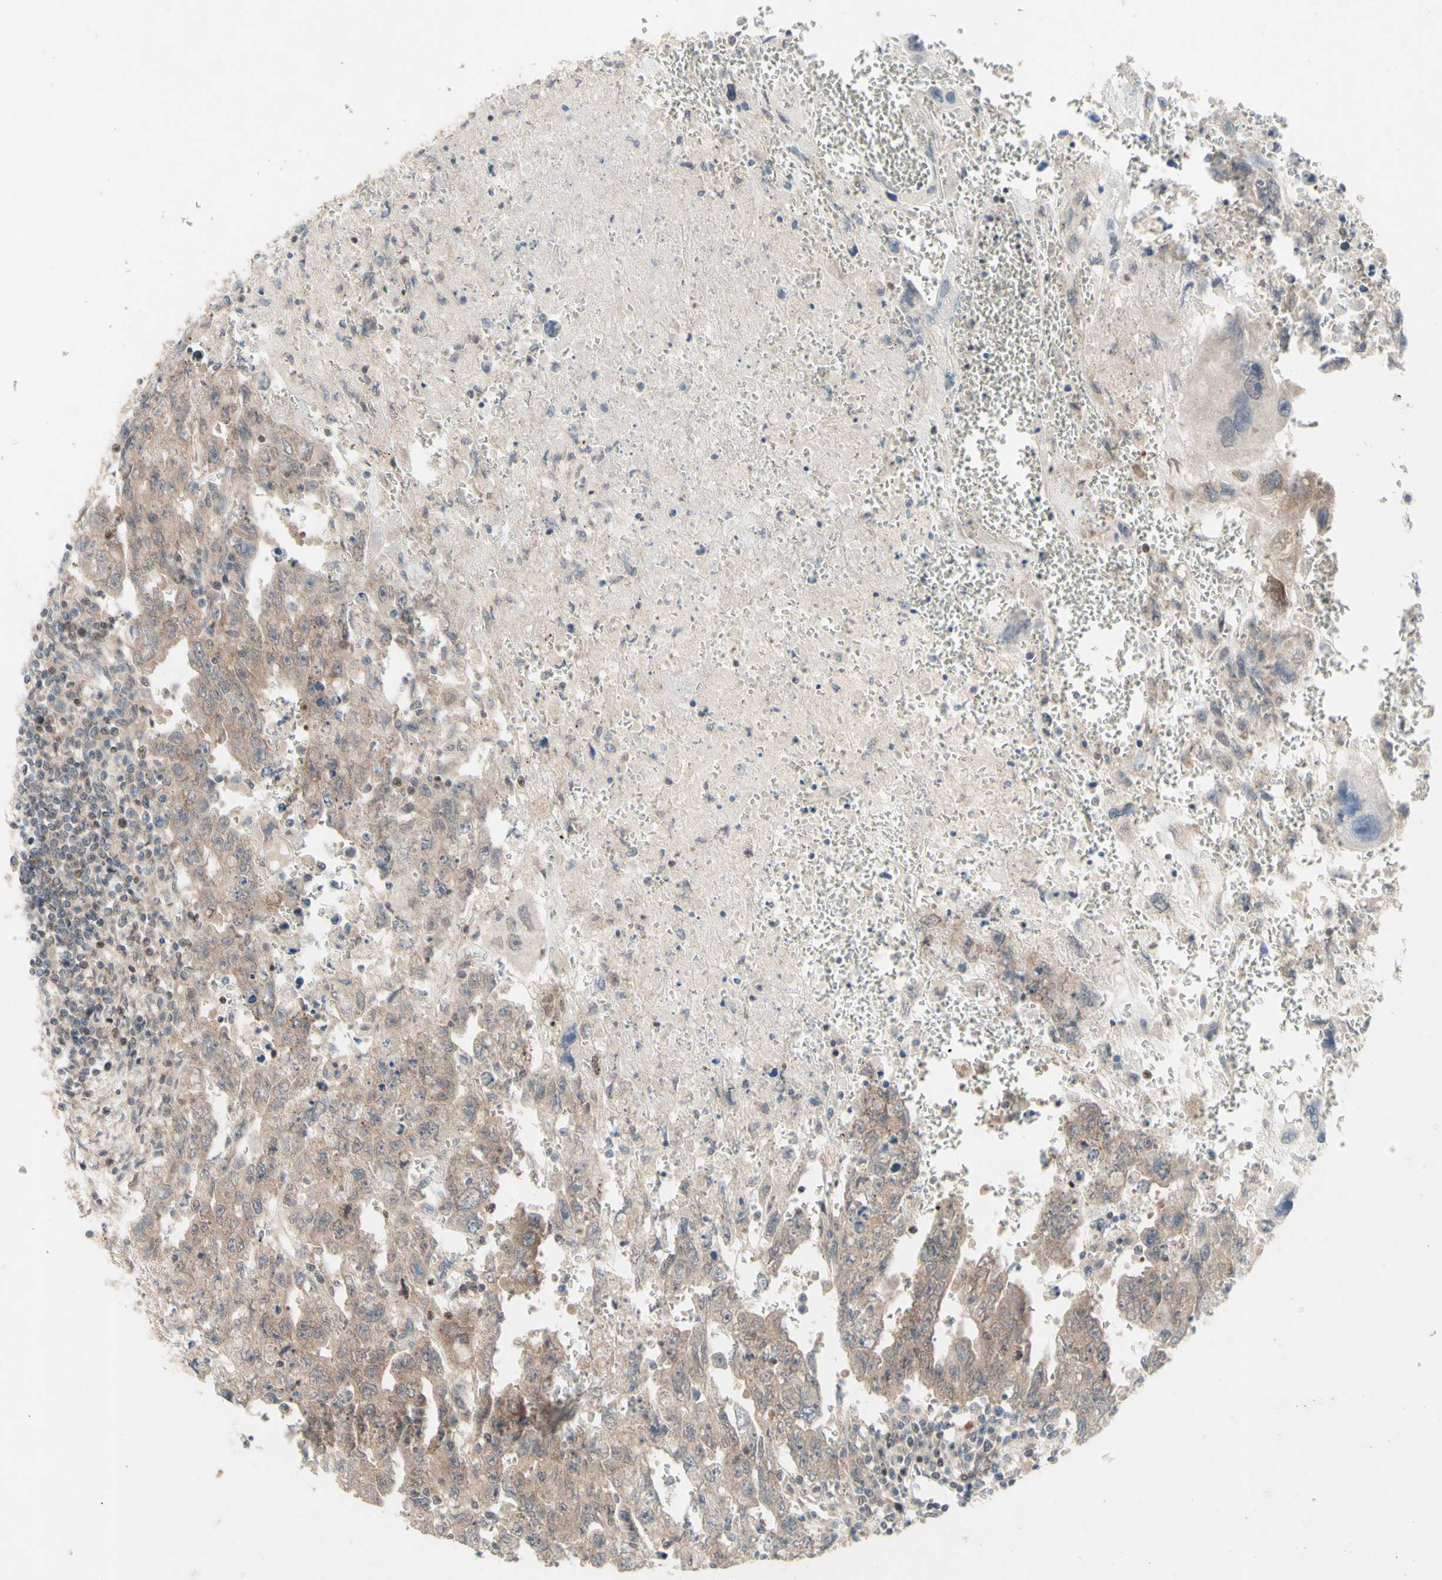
{"staining": {"intensity": "weak", "quantity": ">75%", "location": "cytoplasmic/membranous"}, "tissue": "testis cancer", "cell_type": "Tumor cells", "image_type": "cancer", "snomed": [{"axis": "morphology", "description": "Carcinoma, Embryonal, NOS"}, {"axis": "topography", "description": "Testis"}], "caption": "The immunohistochemical stain highlights weak cytoplasmic/membranous expression in tumor cells of testis cancer (embryonal carcinoma) tissue.", "gene": "NLRP1", "patient": {"sex": "male", "age": 28}}